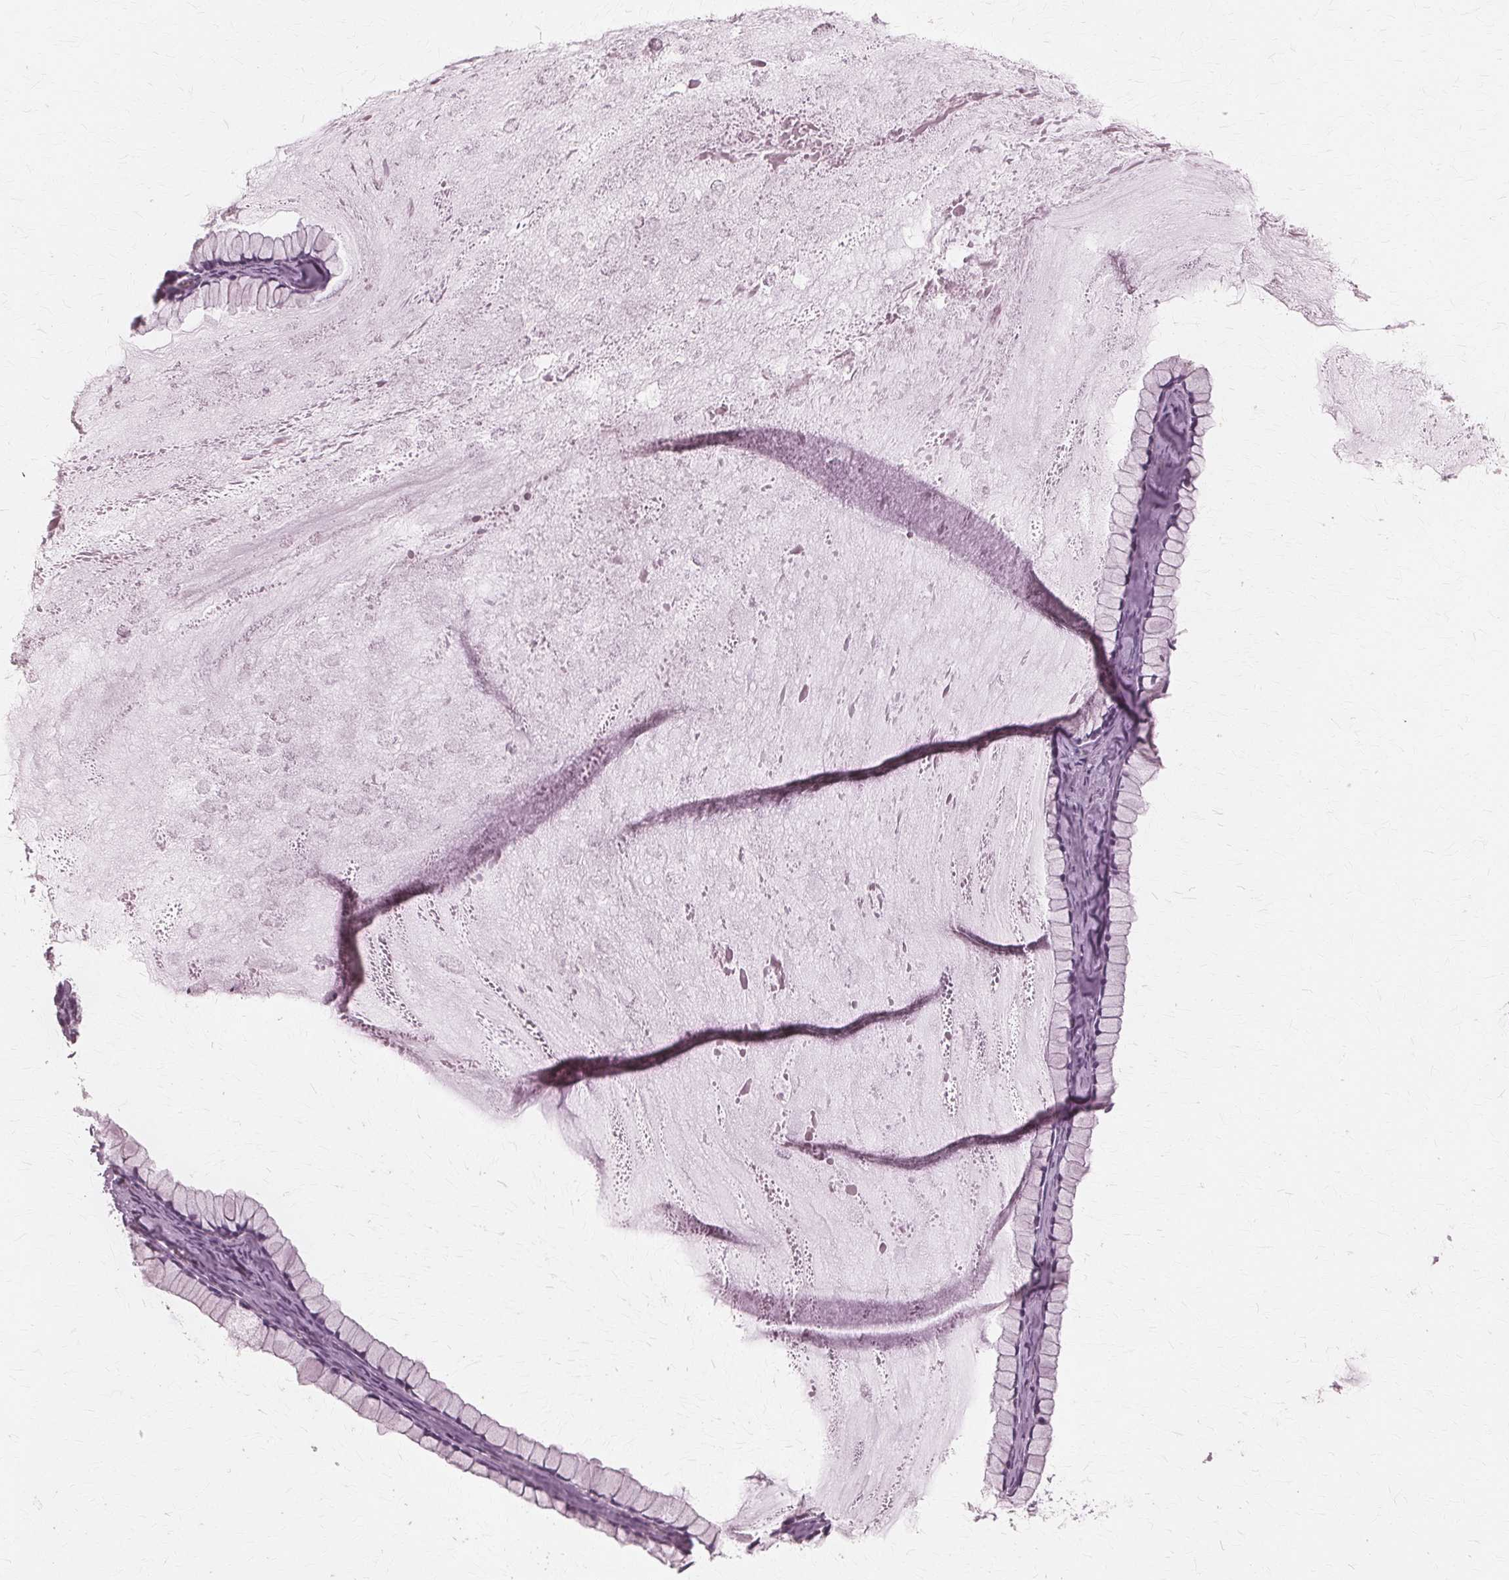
{"staining": {"intensity": "negative", "quantity": "none", "location": "none"}, "tissue": "ovarian cancer", "cell_type": "Tumor cells", "image_type": "cancer", "snomed": [{"axis": "morphology", "description": "Cystadenocarcinoma, mucinous, NOS"}, {"axis": "topography", "description": "Ovary"}], "caption": "DAB immunohistochemical staining of ovarian cancer (mucinous cystadenocarcinoma) displays no significant expression in tumor cells.", "gene": "DNASE2", "patient": {"sex": "female", "age": 41}}